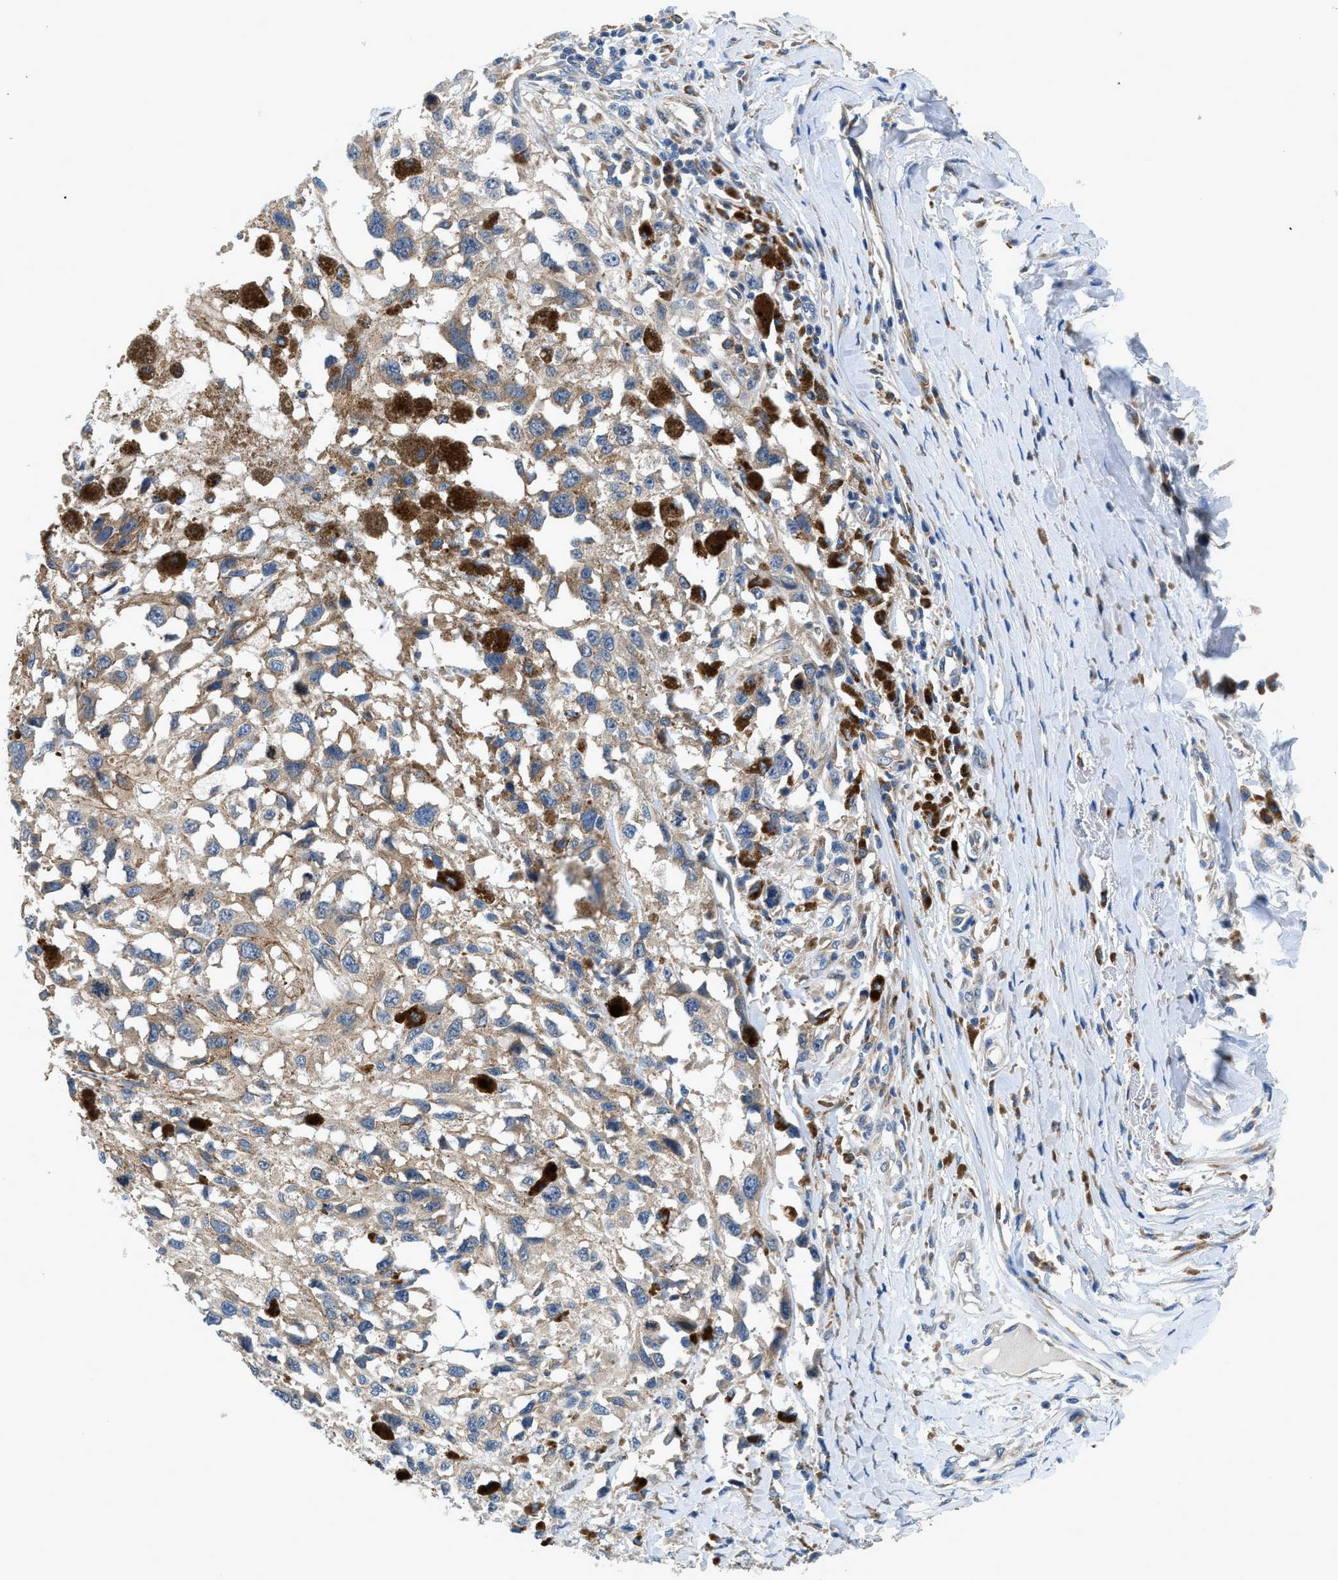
{"staining": {"intensity": "moderate", "quantity": ">75%", "location": "cytoplasmic/membranous"}, "tissue": "melanoma", "cell_type": "Tumor cells", "image_type": "cancer", "snomed": [{"axis": "morphology", "description": "Malignant melanoma, Metastatic site"}, {"axis": "topography", "description": "Lymph node"}], "caption": "A photomicrograph of human melanoma stained for a protein displays moderate cytoplasmic/membranous brown staining in tumor cells.", "gene": "LPIN2", "patient": {"sex": "male", "age": 59}}